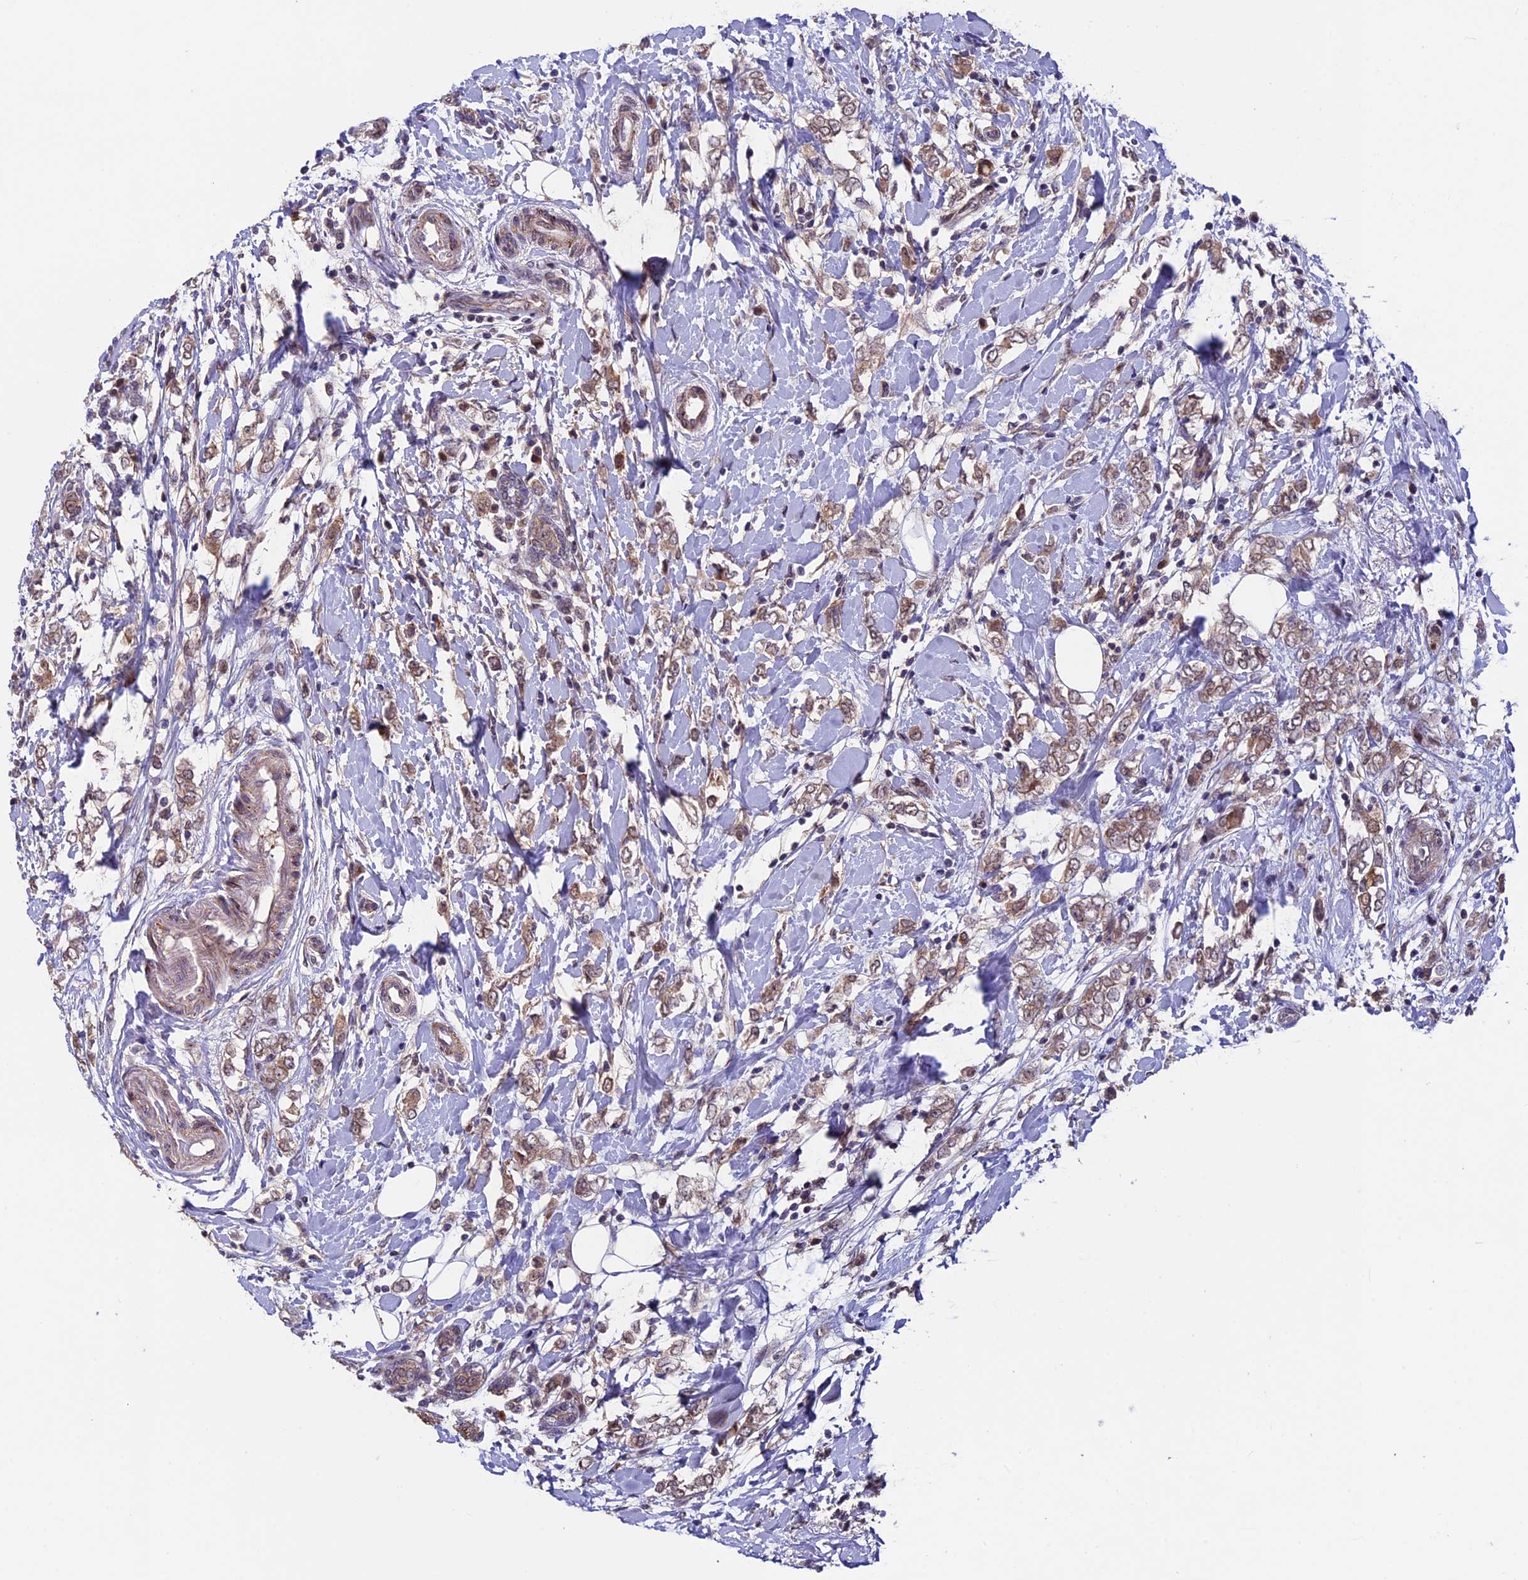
{"staining": {"intensity": "weak", "quantity": ">75%", "location": "cytoplasmic/membranous,nuclear"}, "tissue": "breast cancer", "cell_type": "Tumor cells", "image_type": "cancer", "snomed": [{"axis": "morphology", "description": "Normal tissue, NOS"}, {"axis": "morphology", "description": "Lobular carcinoma"}, {"axis": "topography", "description": "Breast"}], "caption": "Protein analysis of breast cancer (lobular carcinoma) tissue demonstrates weak cytoplasmic/membranous and nuclear positivity in about >75% of tumor cells.", "gene": "SIPA1L3", "patient": {"sex": "female", "age": 47}}